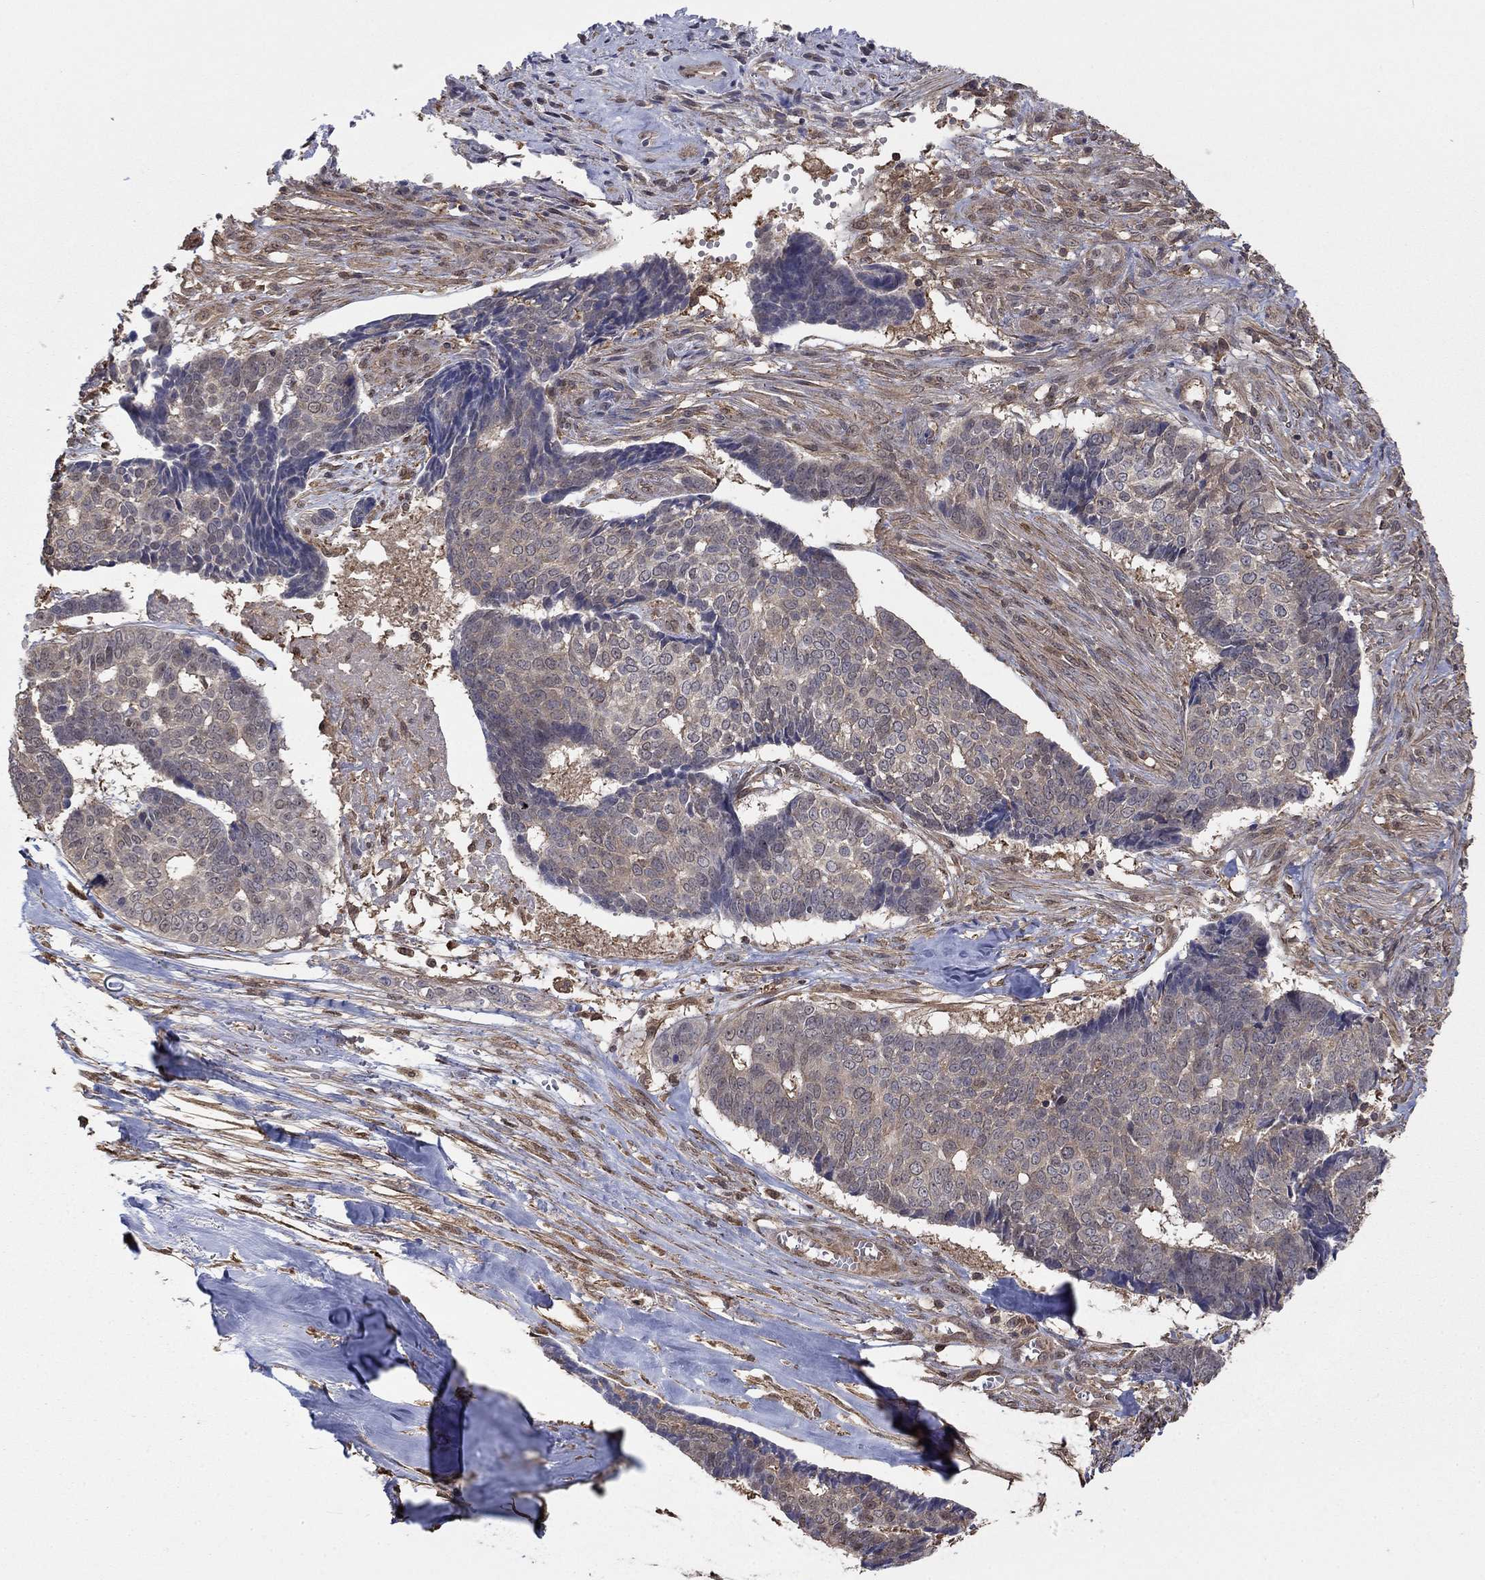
{"staining": {"intensity": "weak", "quantity": "<25%", "location": "cytoplasmic/membranous"}, "tissue": "skin cancer", "cell_type": "Tumor cells", "image_type": "cancer", "snomed": [{"axis": "morphology", "description": "Basal cell carcinoma"}, {"axis": "topography", "description": "Skin"}], "caption": "High magnification brightfield microscopy of skin cancer (basal cell carcinoma) stained with DAB (brown) and counterstained with hematoxylin (blue): tumor cells show no significant expression. The staining was performed using DAB to visualize the protein expression in brown, while the nuclei were stained in blue with hematoxylin (Magnification: 20x).", "gene": "RNF114", "patient": {"sex": "male", "age": 86}}